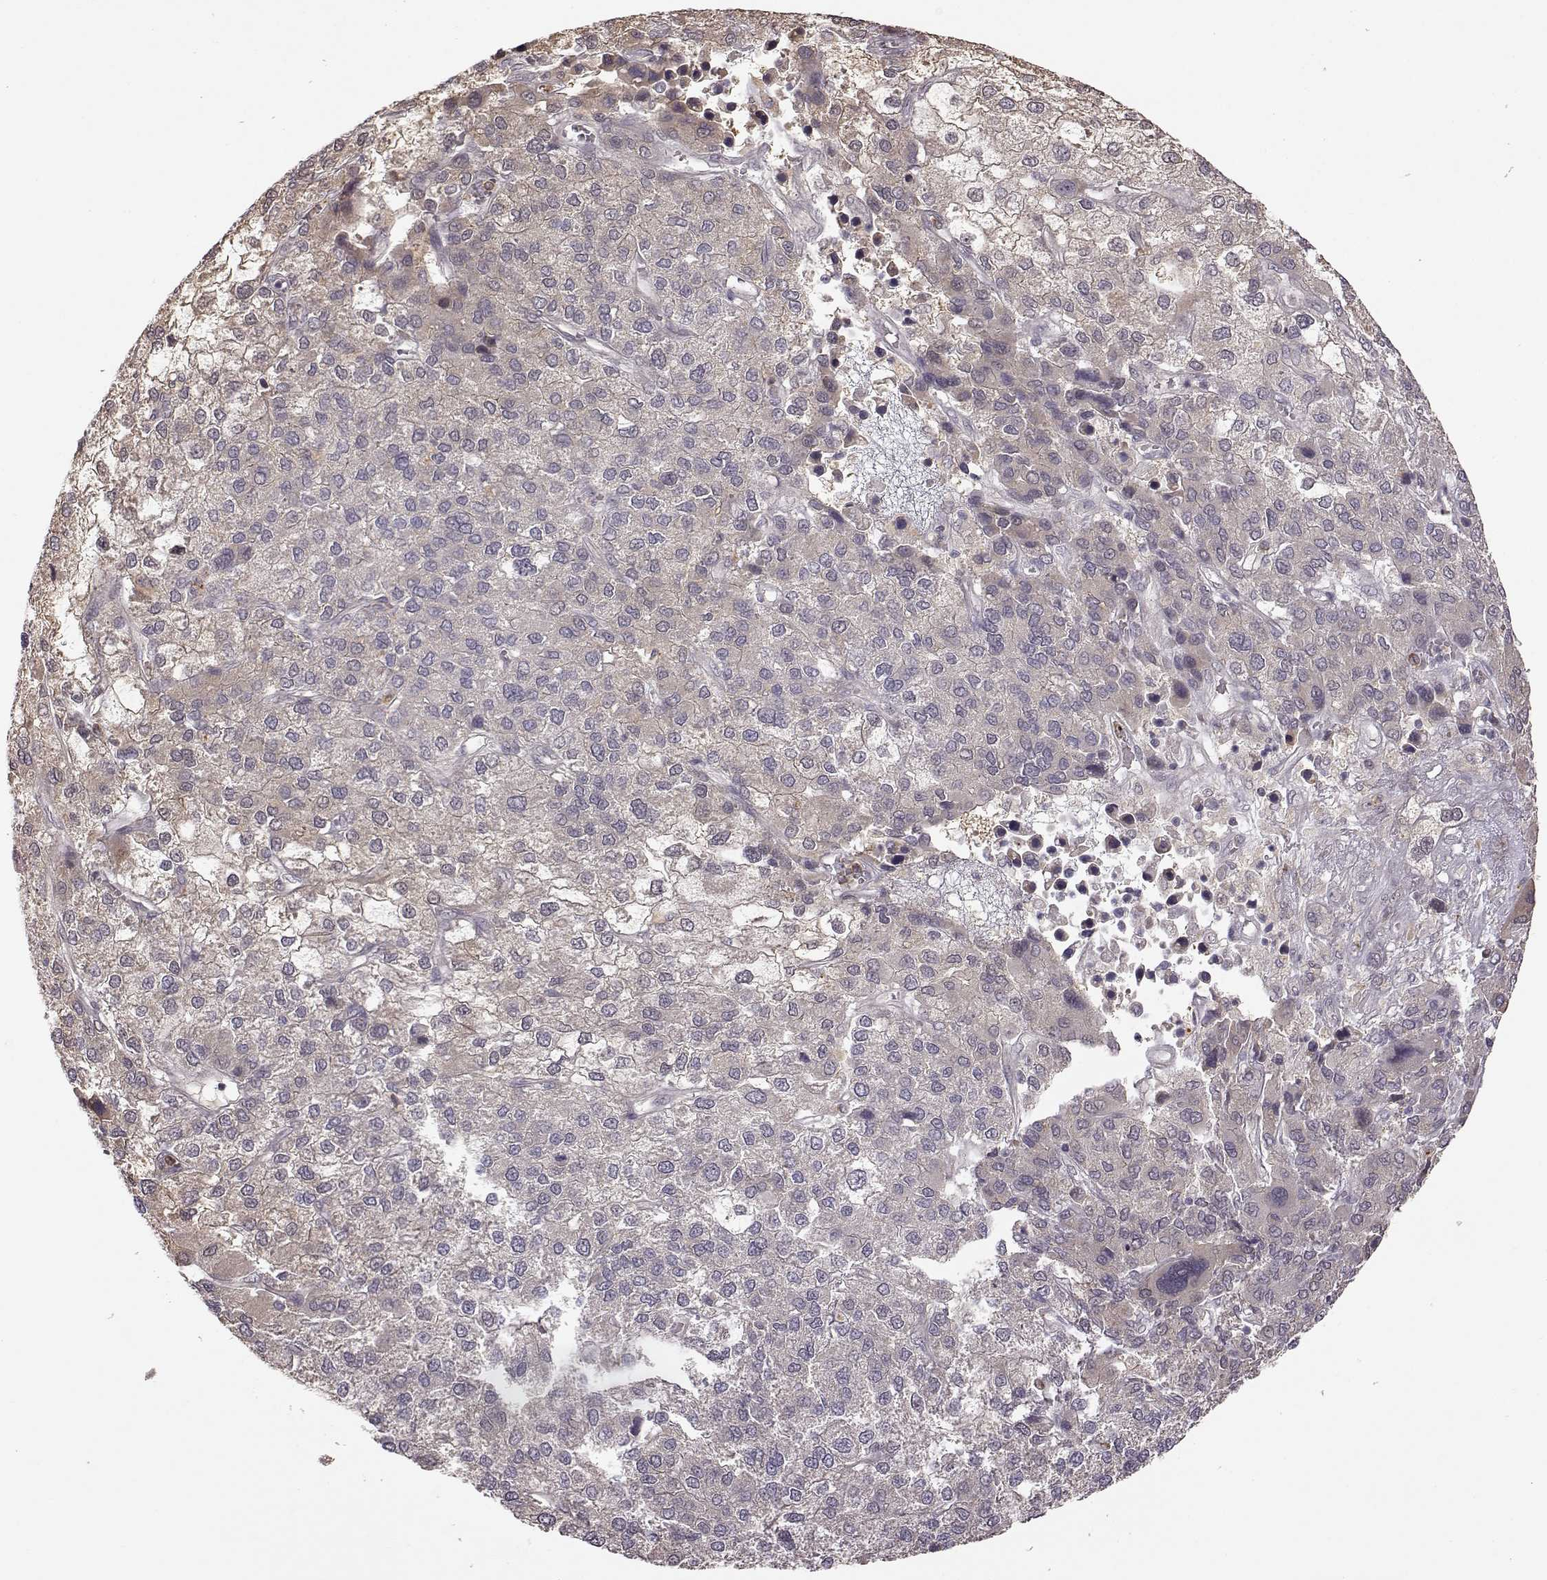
{"staining": {"intensity": "weak", "quantity": "<25%", "location": "cytoplasmic/membranous"}, "tissue": "liver cancer", "cell_type": "Tumor cells", "image_type": "cancer", "snomed": [{"axis": "morphology", "description": "Carcinoma, Hepatocellular, NOS"}, {"axis": "topography", "description": "Liver"}], "caption": "Protein analysis of liver cancer demonstrates no significant expression in tumor cells.", "gene": "CRB1", "patient": {"sex": "female", "age": 41}}